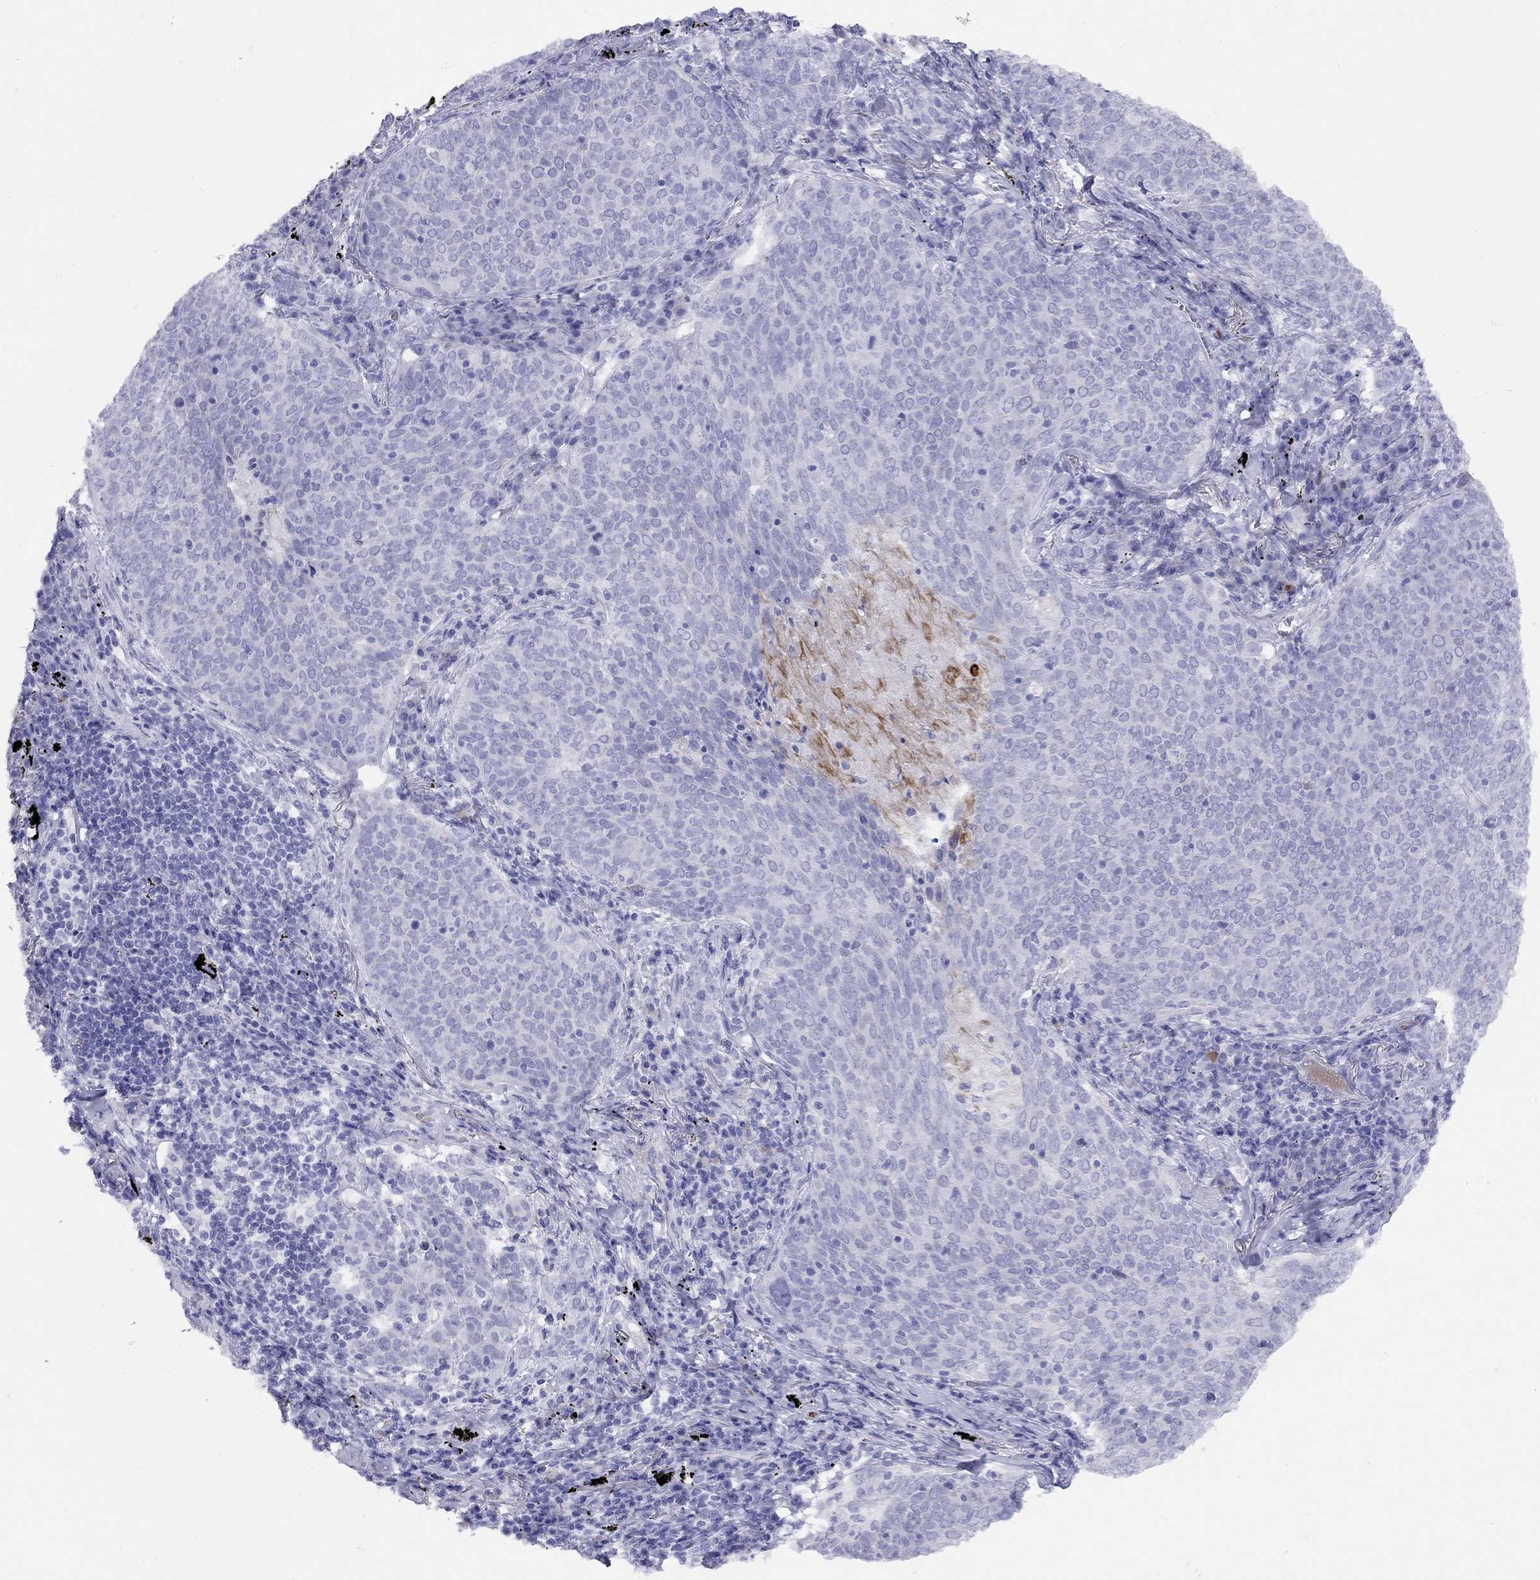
{"staining": {"intensity": "negative", "quantity": "none", "location": "none"}, "tissue": "lung cancer", "cell_type": "Tumor cells", "image_type": "cancer", "snomed": [{"axis": "morphology", "description": "Squamous cell carcinoma, NOS"}, {"axis": "topography", "description": "Lung"}], "caption": "Tumor cells show no significant expression in squamous cell carcinoma (lung). (DAB immunohistochemistry (IHC) visualized using brightfield microscopy, high magnification).", "gene": "GRIA2", "patient": {"sex": "male", "age": 82}}